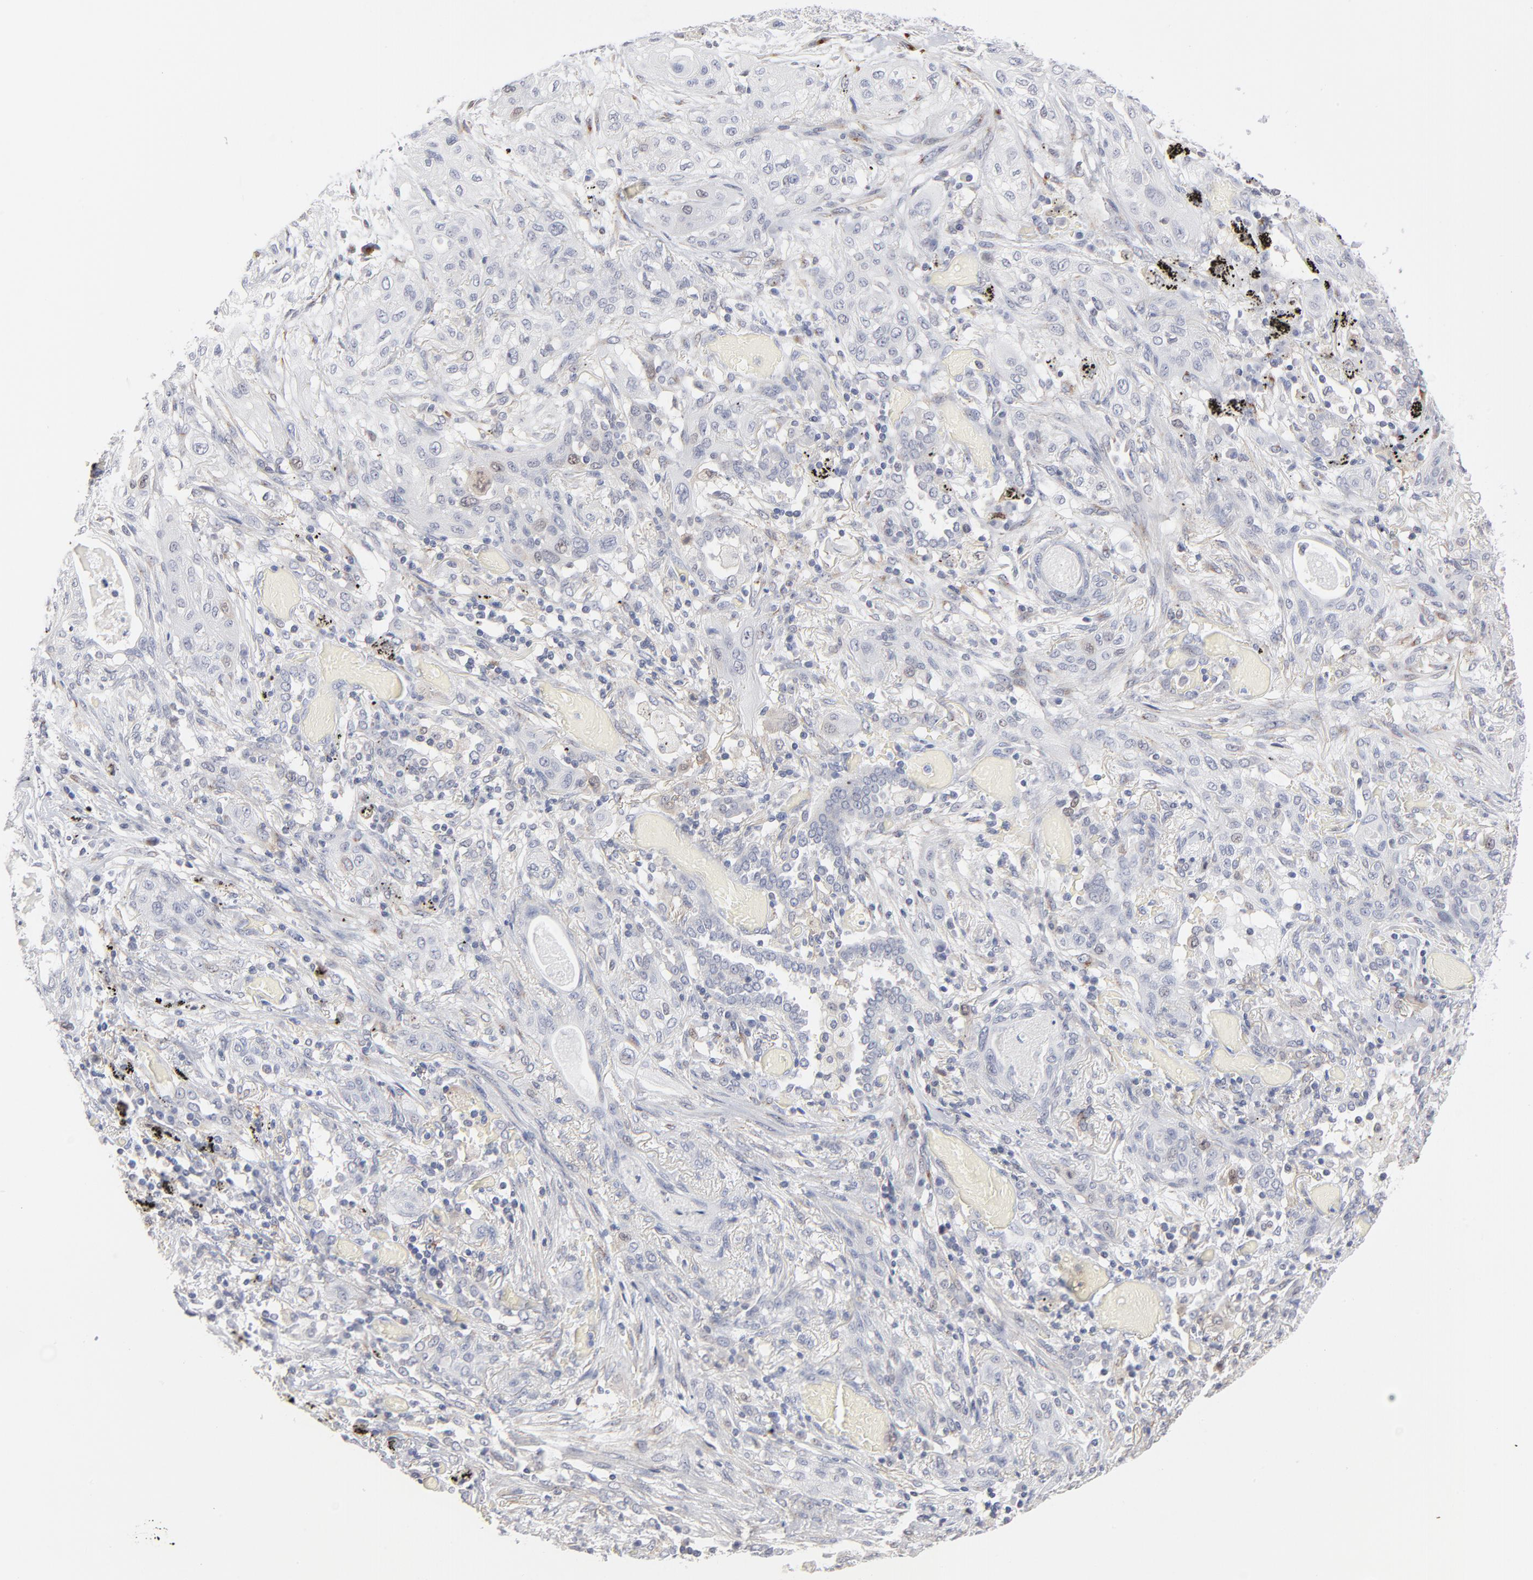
{"staining": {"intensity": "negative", "quantity": "none", "location": "none"}, "tissue": "lung cancer", "cell_type": "Tumor cells", "image_type": "cancer", "snomed": [{"axis": "morphology", "description": "Squamous cell carcinoma, NOS"}, {"axis": "topography", "description": "Lung"}], "caption": "The immunohistochemistry (IHC) image has no significant expression in tumor cells of lung squamous cell carcinoma tissue.", "gene": "AURKA", "patient": {"sex": "female", "age": 47}}